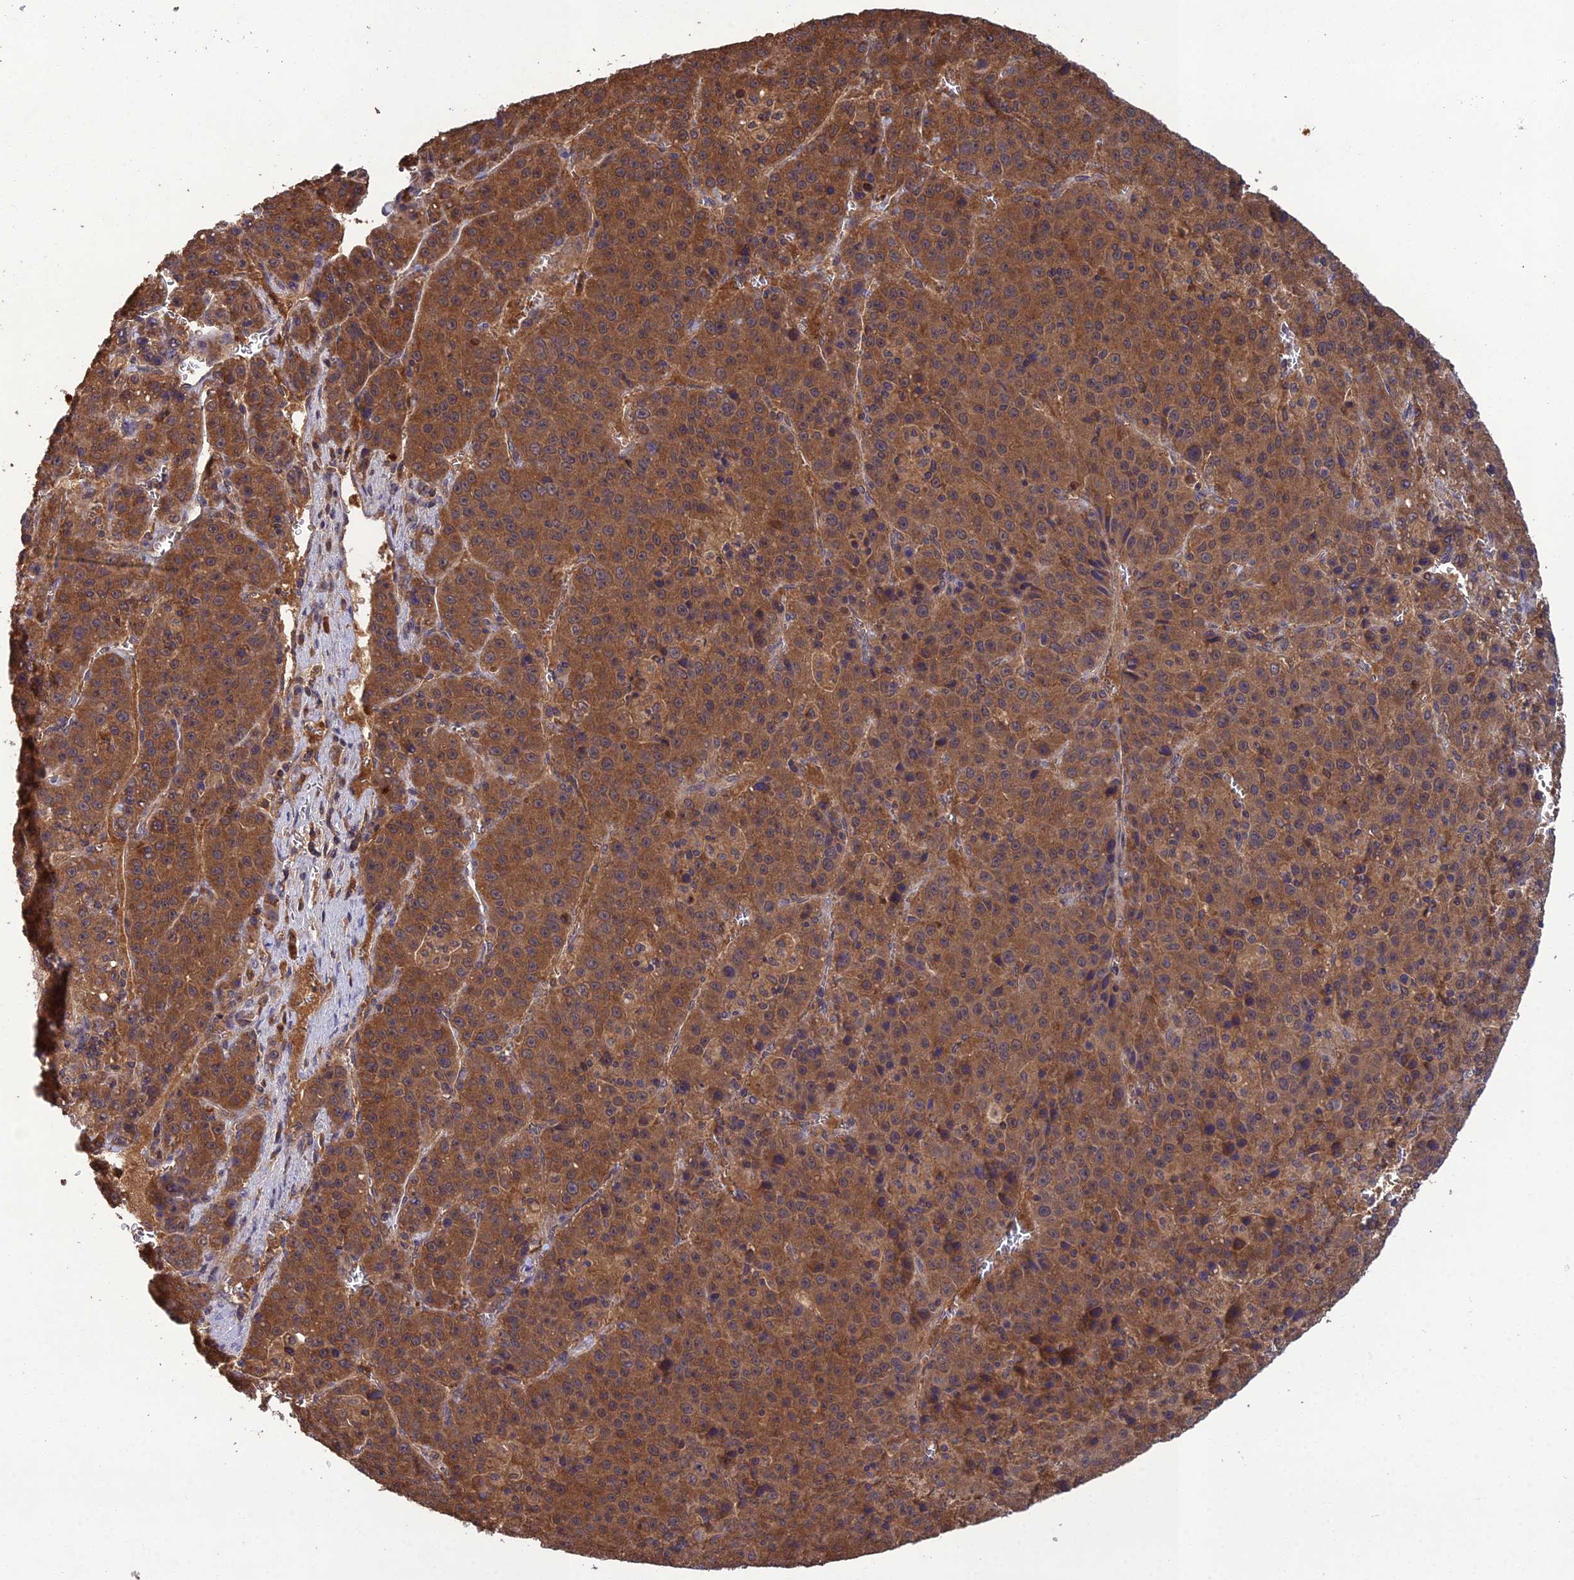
{"staining": {"intensity": "moderate", "quantity": ">75%", "location": "cytoplasmic/membranous"}, "tissue": "liver cancer", "cell_type": "Tumor cells", "image_type": "cancer", "snomed": [{"axis": "morphology", "description": "Carcinoma, Hepatocellular, NOS"}, {"axis": "topography", "description": "Liver"}], "caption": "Immunohistochemistry (IHC) micrograph of liver cancer stained for a protein (brown), which demonstrates medium levels of moderate cytoplasmic/membranous staining in about >75% of tumor cells.", "gene": "TMEM258", "patient": {"sex": "female", "age": 53}}